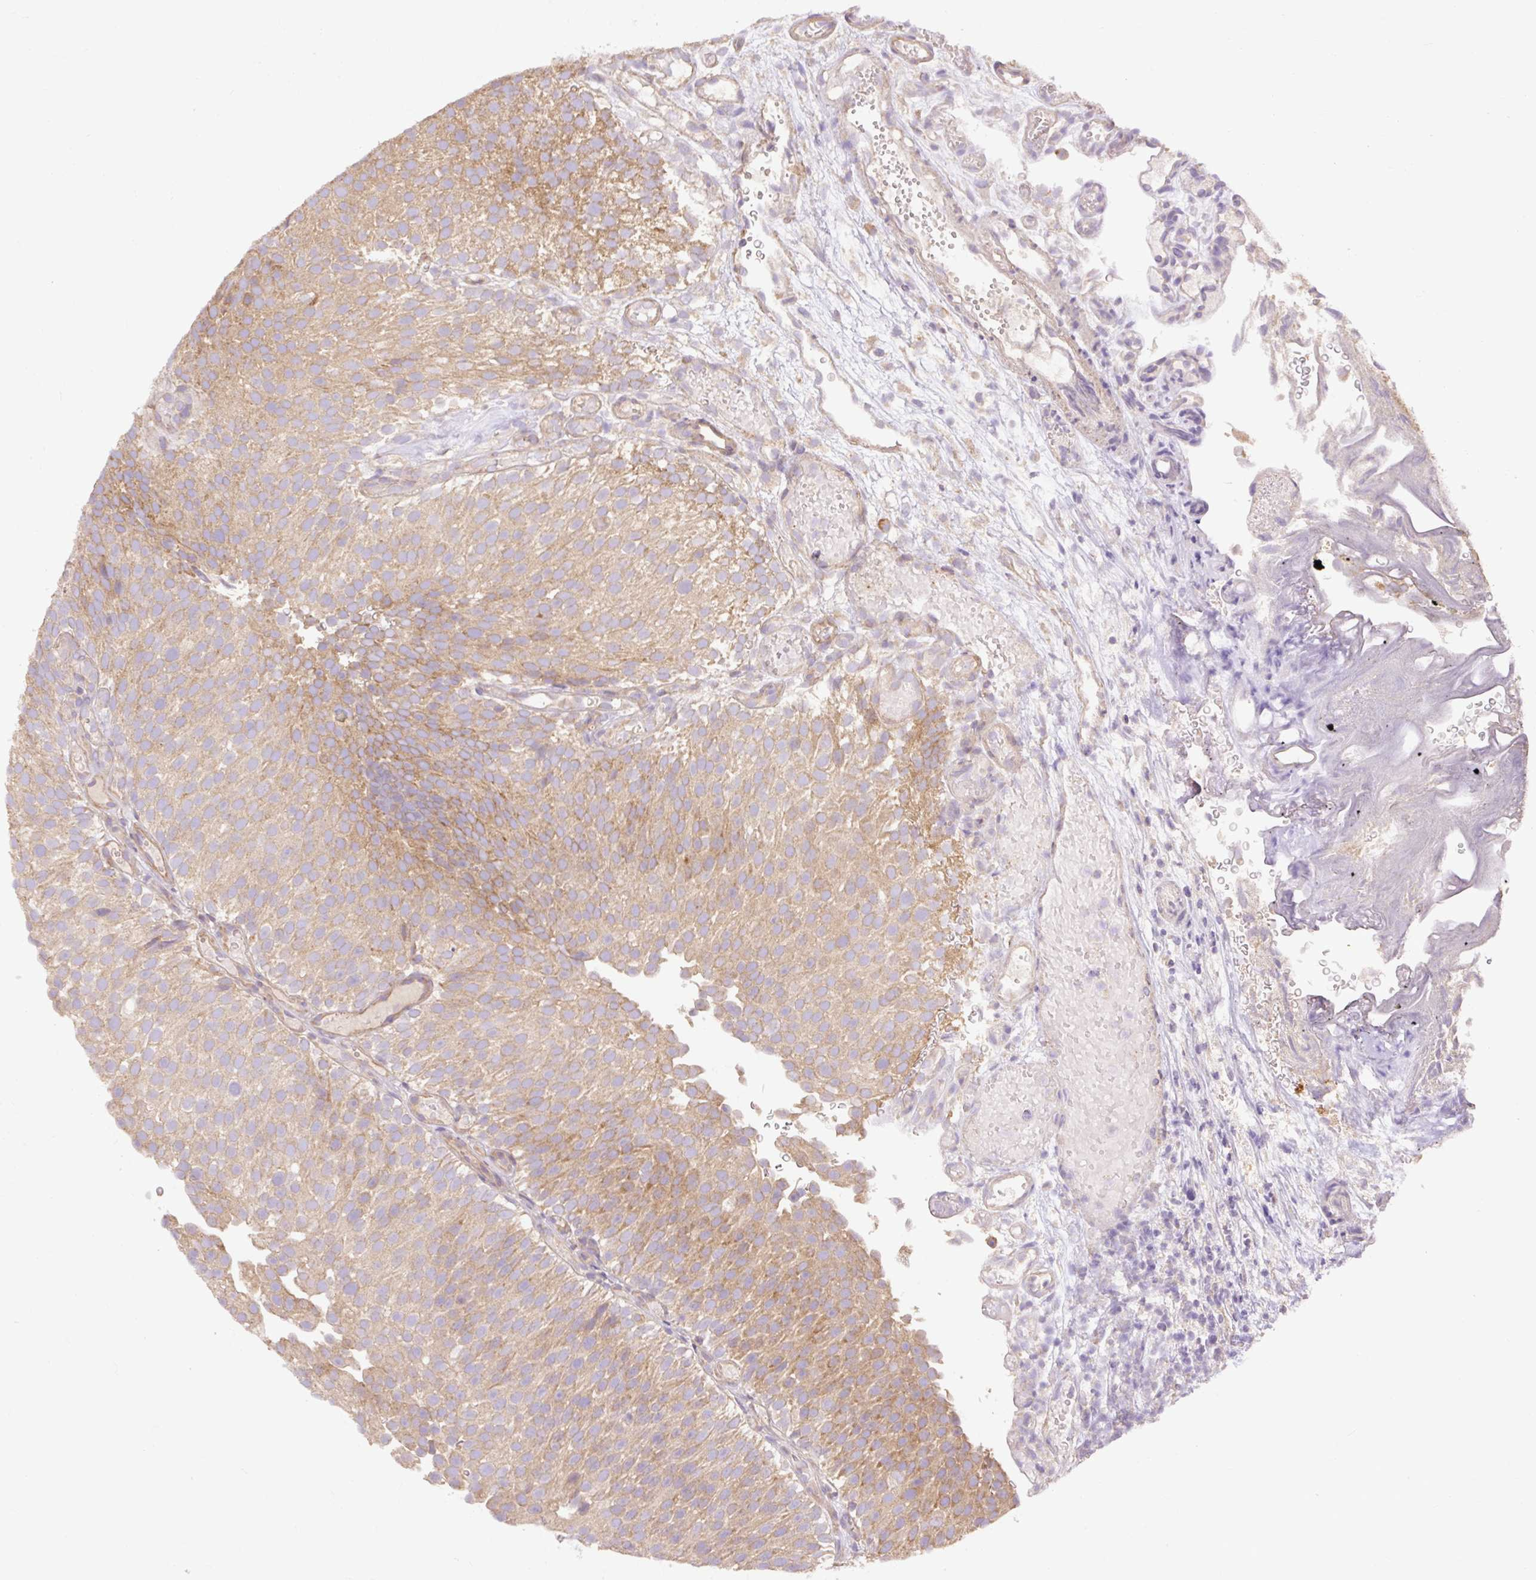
{"staining": {"intensity": "moderate", "quantity": ">75%", "location": "cytoplasmic/membranous"}, "tissue": "urothelial cancer", "cell_type": "Tumor cells", "image_type": "cancer", "snomed": [{"axis": "morphology", "description": "Urothelial carcinoma, Low grade"}, {"axis": "topography", "description": "Urinary bladder"}], "caption": "Tumor cells reveal medium levels of moderate cytoplasmic/membranous positivity in approximately >75% of cells in urothelial cancer.", "gene": "DESI1", "patient": {"sex": "male", "age": 78}}